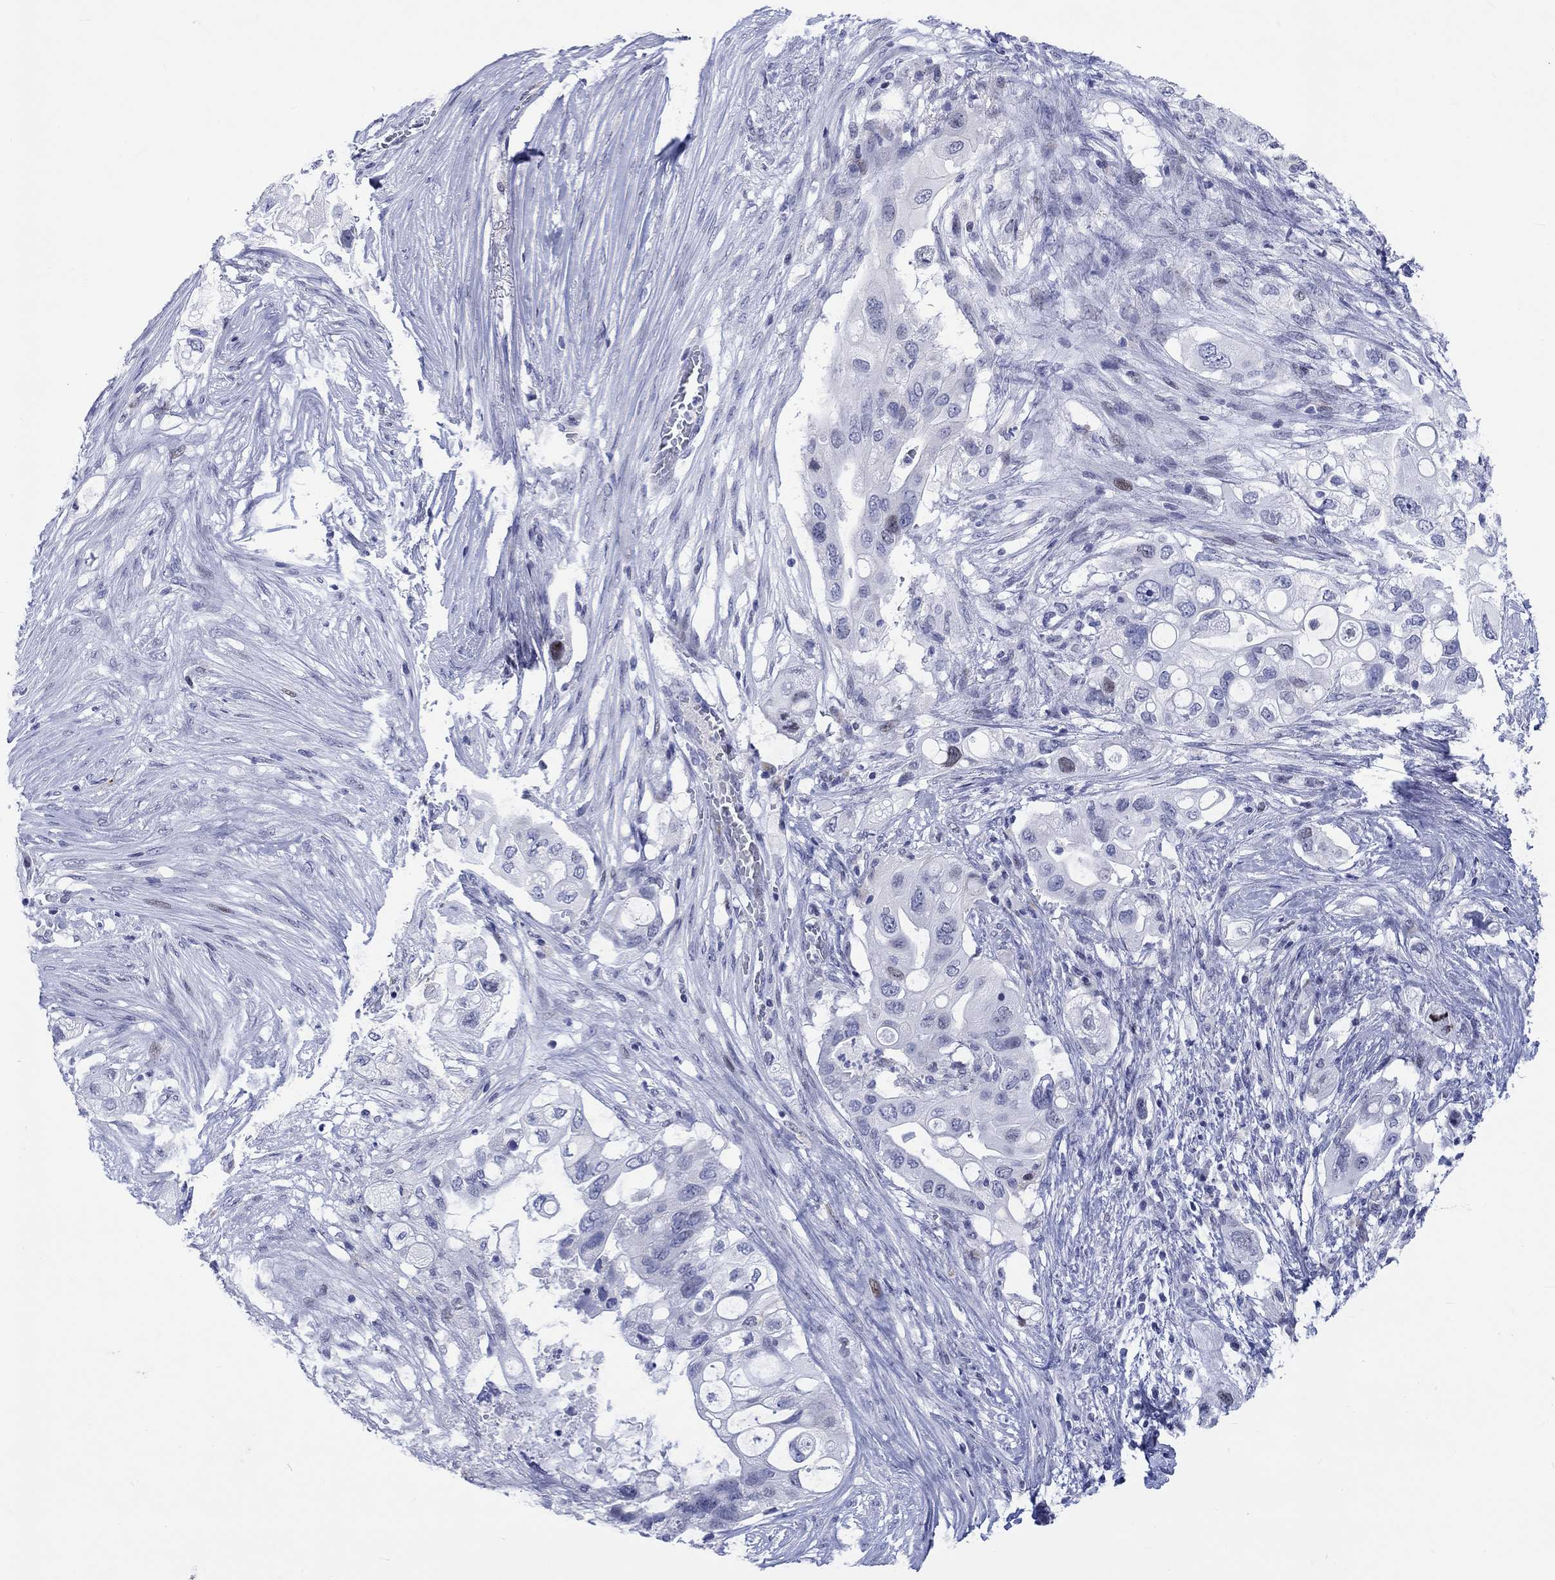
{"staining": {"intensity": "negative", "quantity": "none", "location": "none"}, "tissue": "pancreatic cancer", "cell_type": "Tumor cells", "image_type": "cancer", "snomed": [{"axis": "morphology", "description": "Adenocarcinoma, NOS"}, {"axis": "topography", "description": "Pancreas"}], "caption": "Immunohistochemistry photomicrograph of pancreatic cancer (adenocarcinoma) stained for a protein (brown), which reveals no staining in tumor cells.", "gene": "CDCA2", "patient": {"sex": "female", "age": 72}}